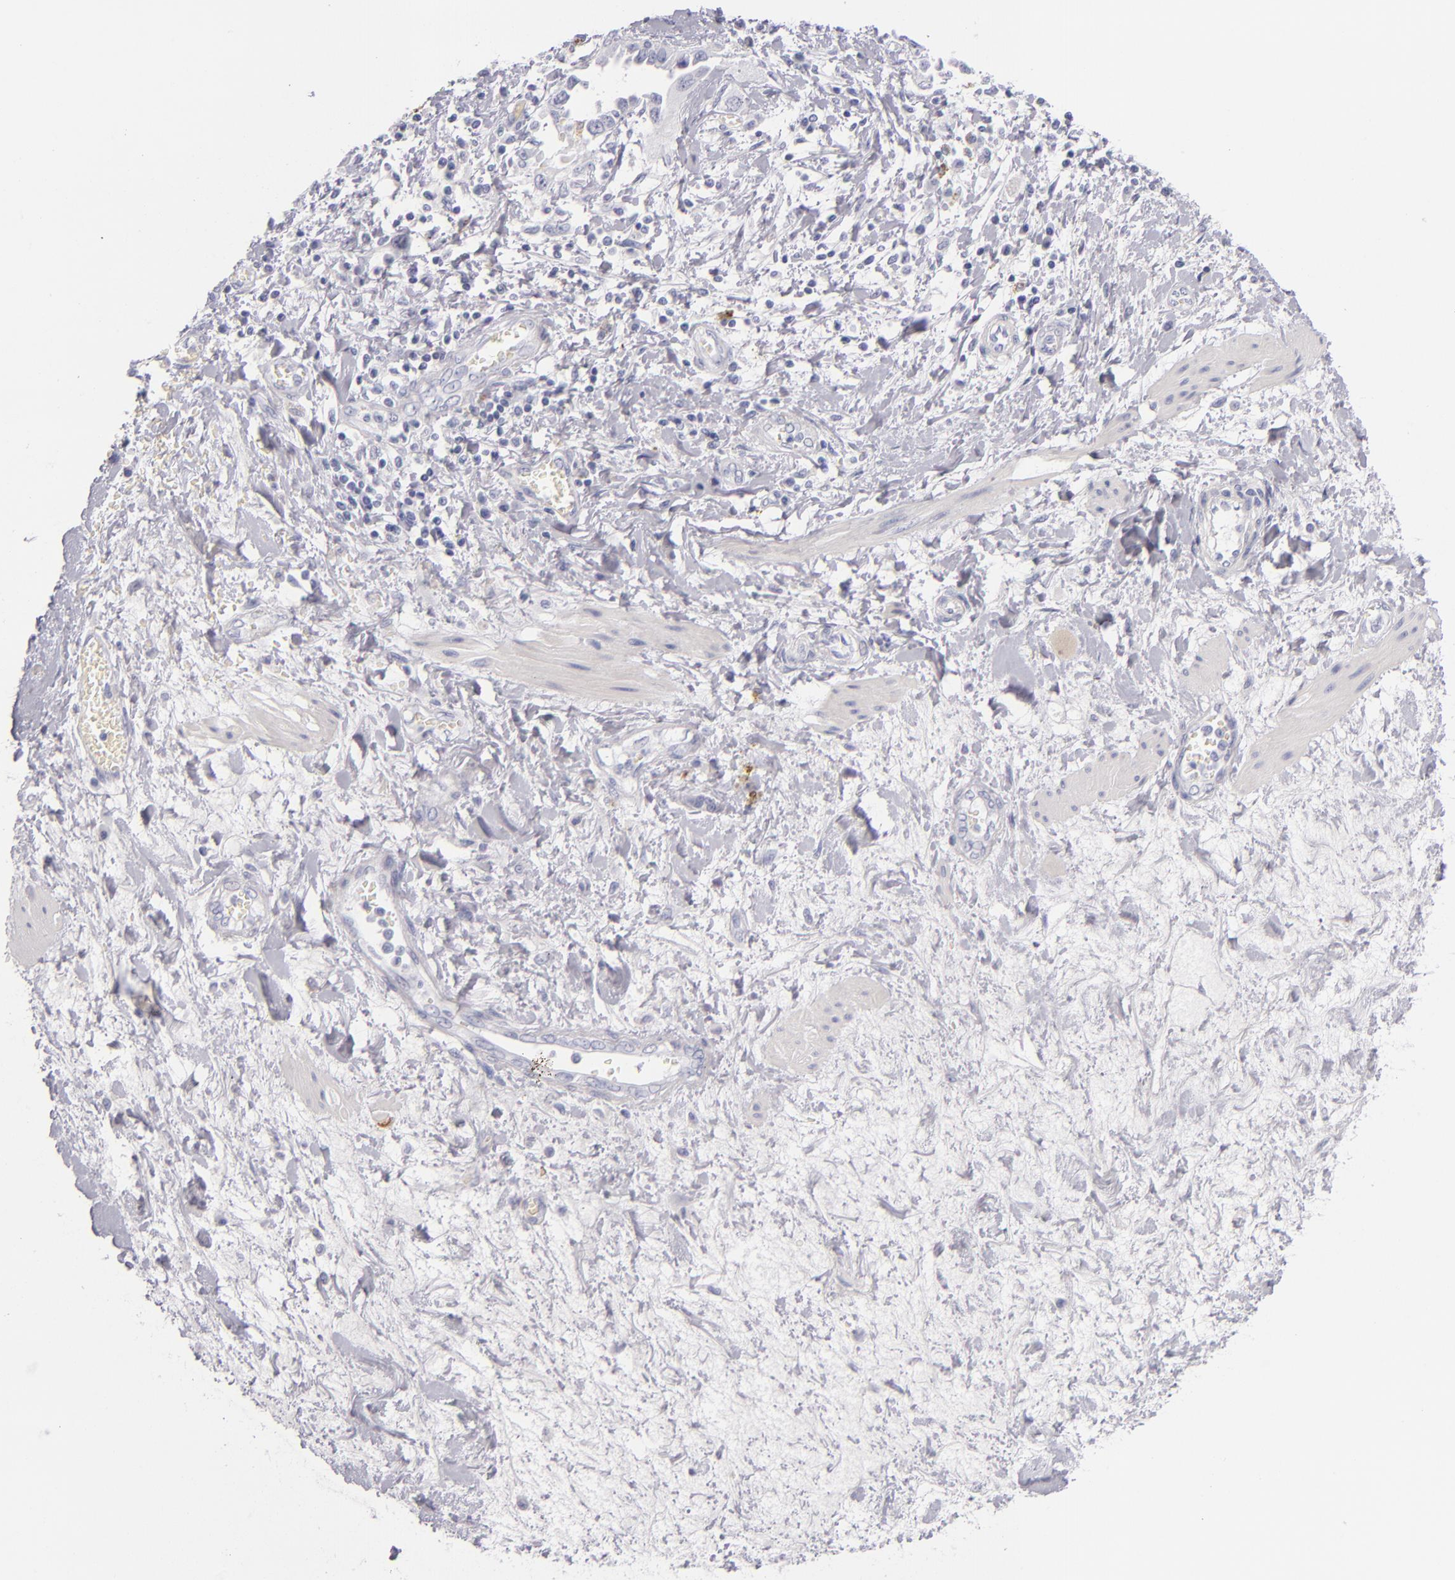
{"staining": {"intensity": "negative", "quantity": "none", "location": "none"}, "tissue": "ovarian cancer", "cell_type": "Tumor cells", "image_type": "cancer", "snomed": [{"axis": "morphology", "description": "Cystadenocarcinoma, serous, NOS"}, {"axis": "topography", "description": "Ovary"}], "caption": "The photomicrograph demonstrates no staining of tumor cells in ovarian serous cystadenocarcinoma.", "gene": "CD207", "patient": {"sex": "female", "age": 63}}